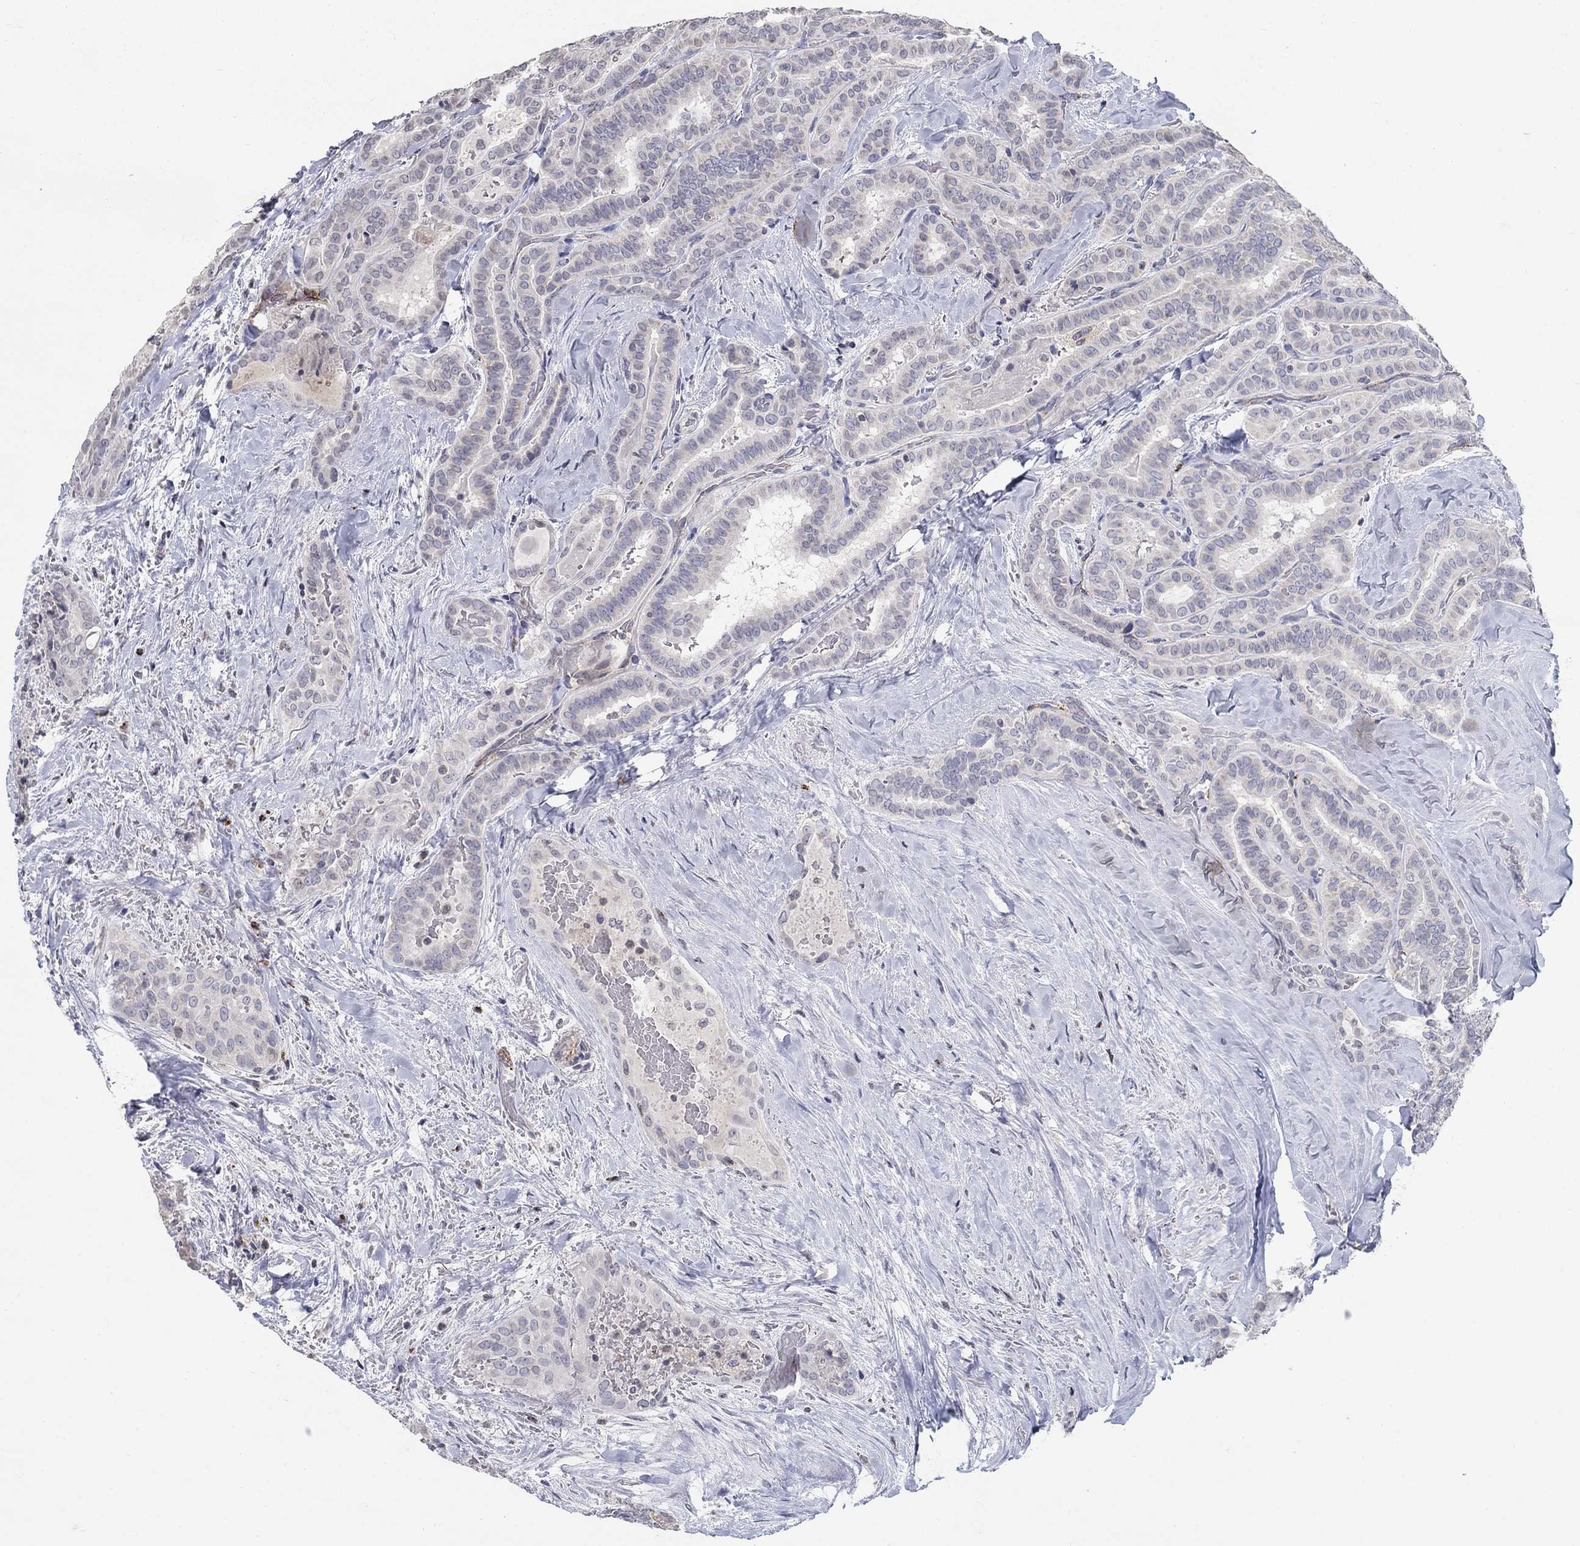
{"staining": {"intensity": "negative", "quantity": "none", "location": "none"}, "tissue": "thyroid cancer", "cell_type": "Tumor cells", "image_type": "cancer", "snomed": [{"axis": "morphology", "description": "Papillary adenocarcinoma, NOS"}, {"axis": "topography", "description": "Thyroid gland"}], "caption": "Protein analysis of papillary adenocarcinoma (thyroid) reveals no significant expression in tumor cells.", "gene": "TINAG", "patient": {"sex": "female", "age": 39}}